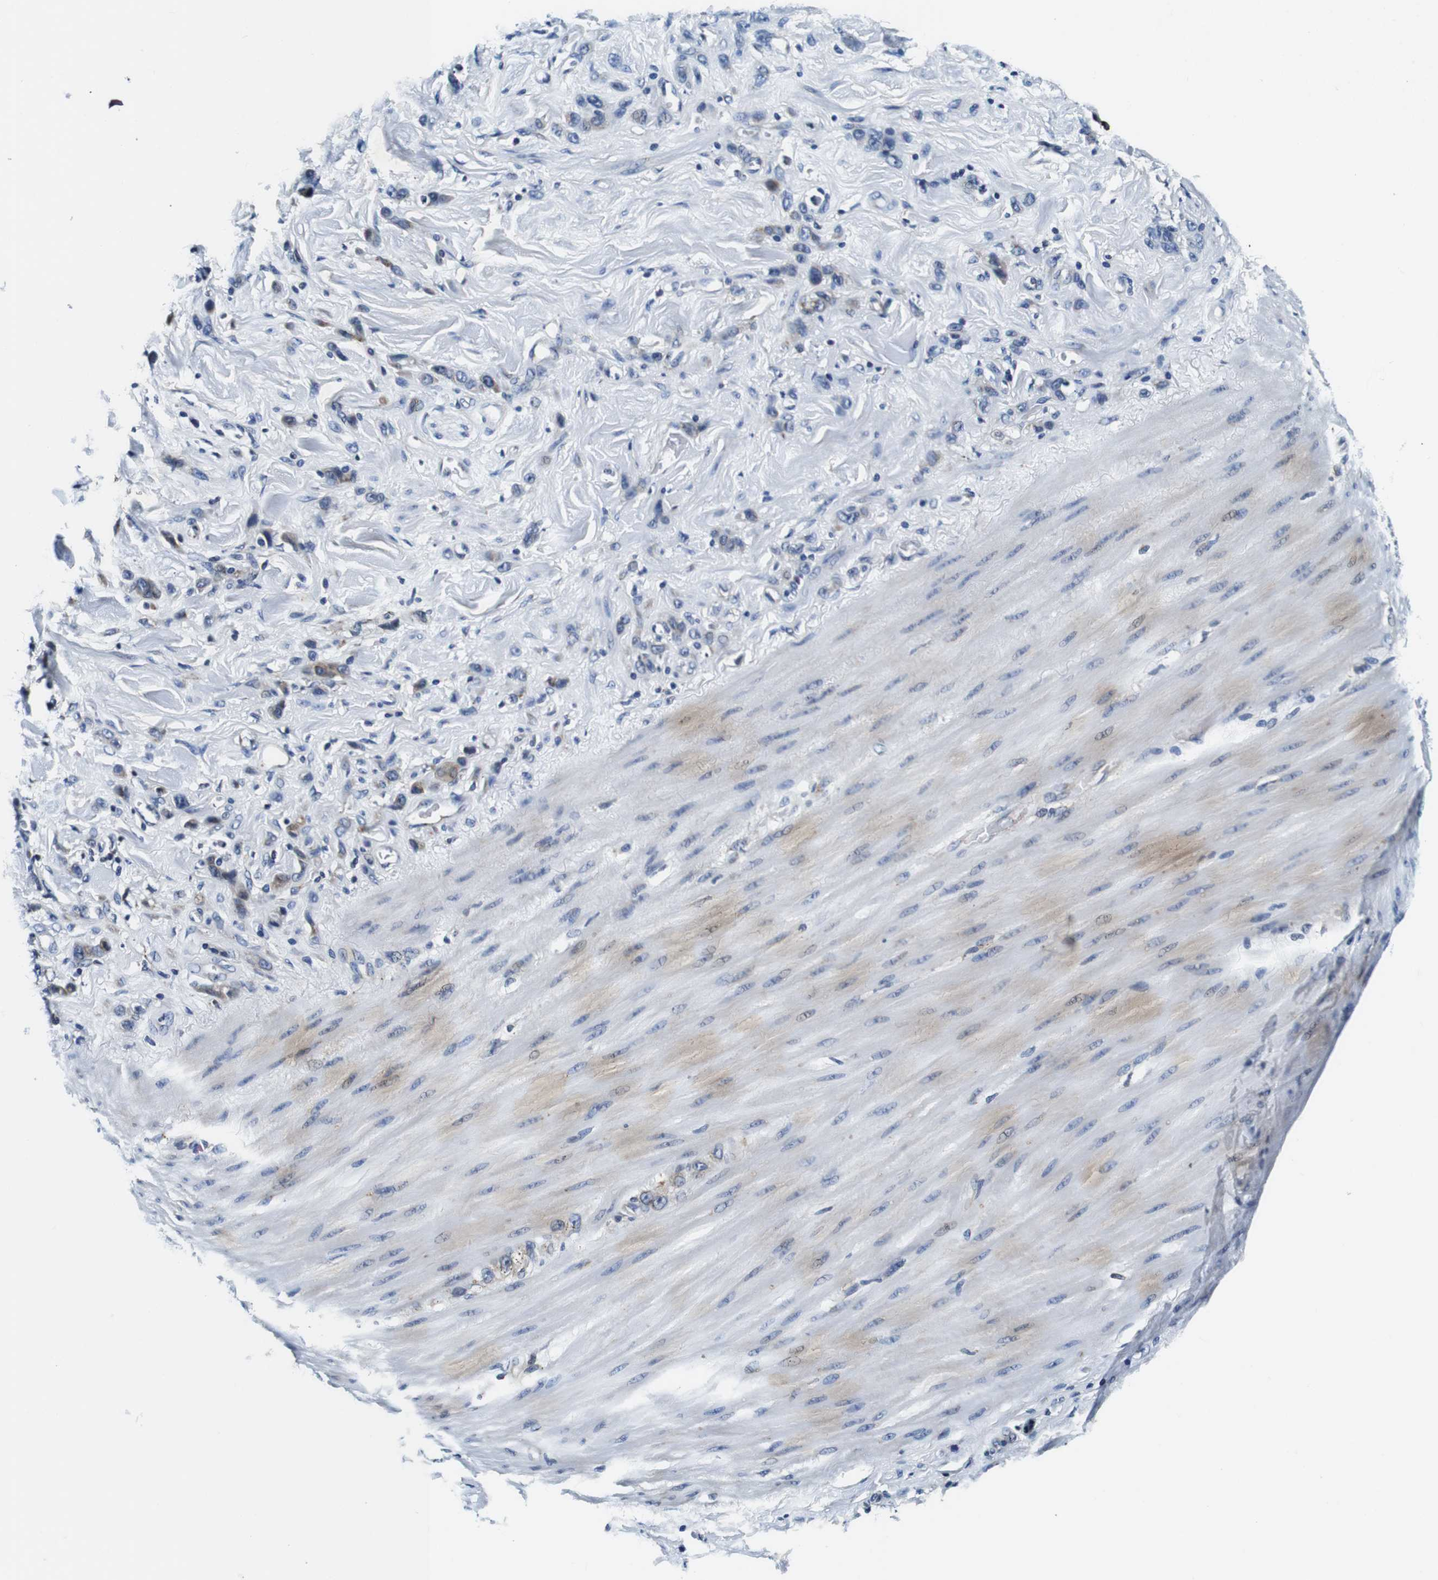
{"staining": {"intensity": "weak", "quantity": "<25%", "location": "cytoplasmic/membranous"}, "tissue": "stomach cancer", "cell_type": "Tumor cells", "image_type": "cancer", "snomed": [{"axis": "morphology", "description": "Normal tissue, NOS"}, {"axis": "morphology", "description": "Adenocarcinoma, NOS"}, {"axis": "topography", "description": "Stomach"}], "caption": "This histopathology image is of adenocarcinoma (stomach) stained with immunohistochemistry to label a protein in brown with the nuclei are counter-stained blue. There is no expression in tumor cells. (DAB (3,3'-diaminobenzidine) immunohistochemistry with hematoxylin counter stain).", "gene": "FAR2", "patient": {"sex": "male", "age": 82}}